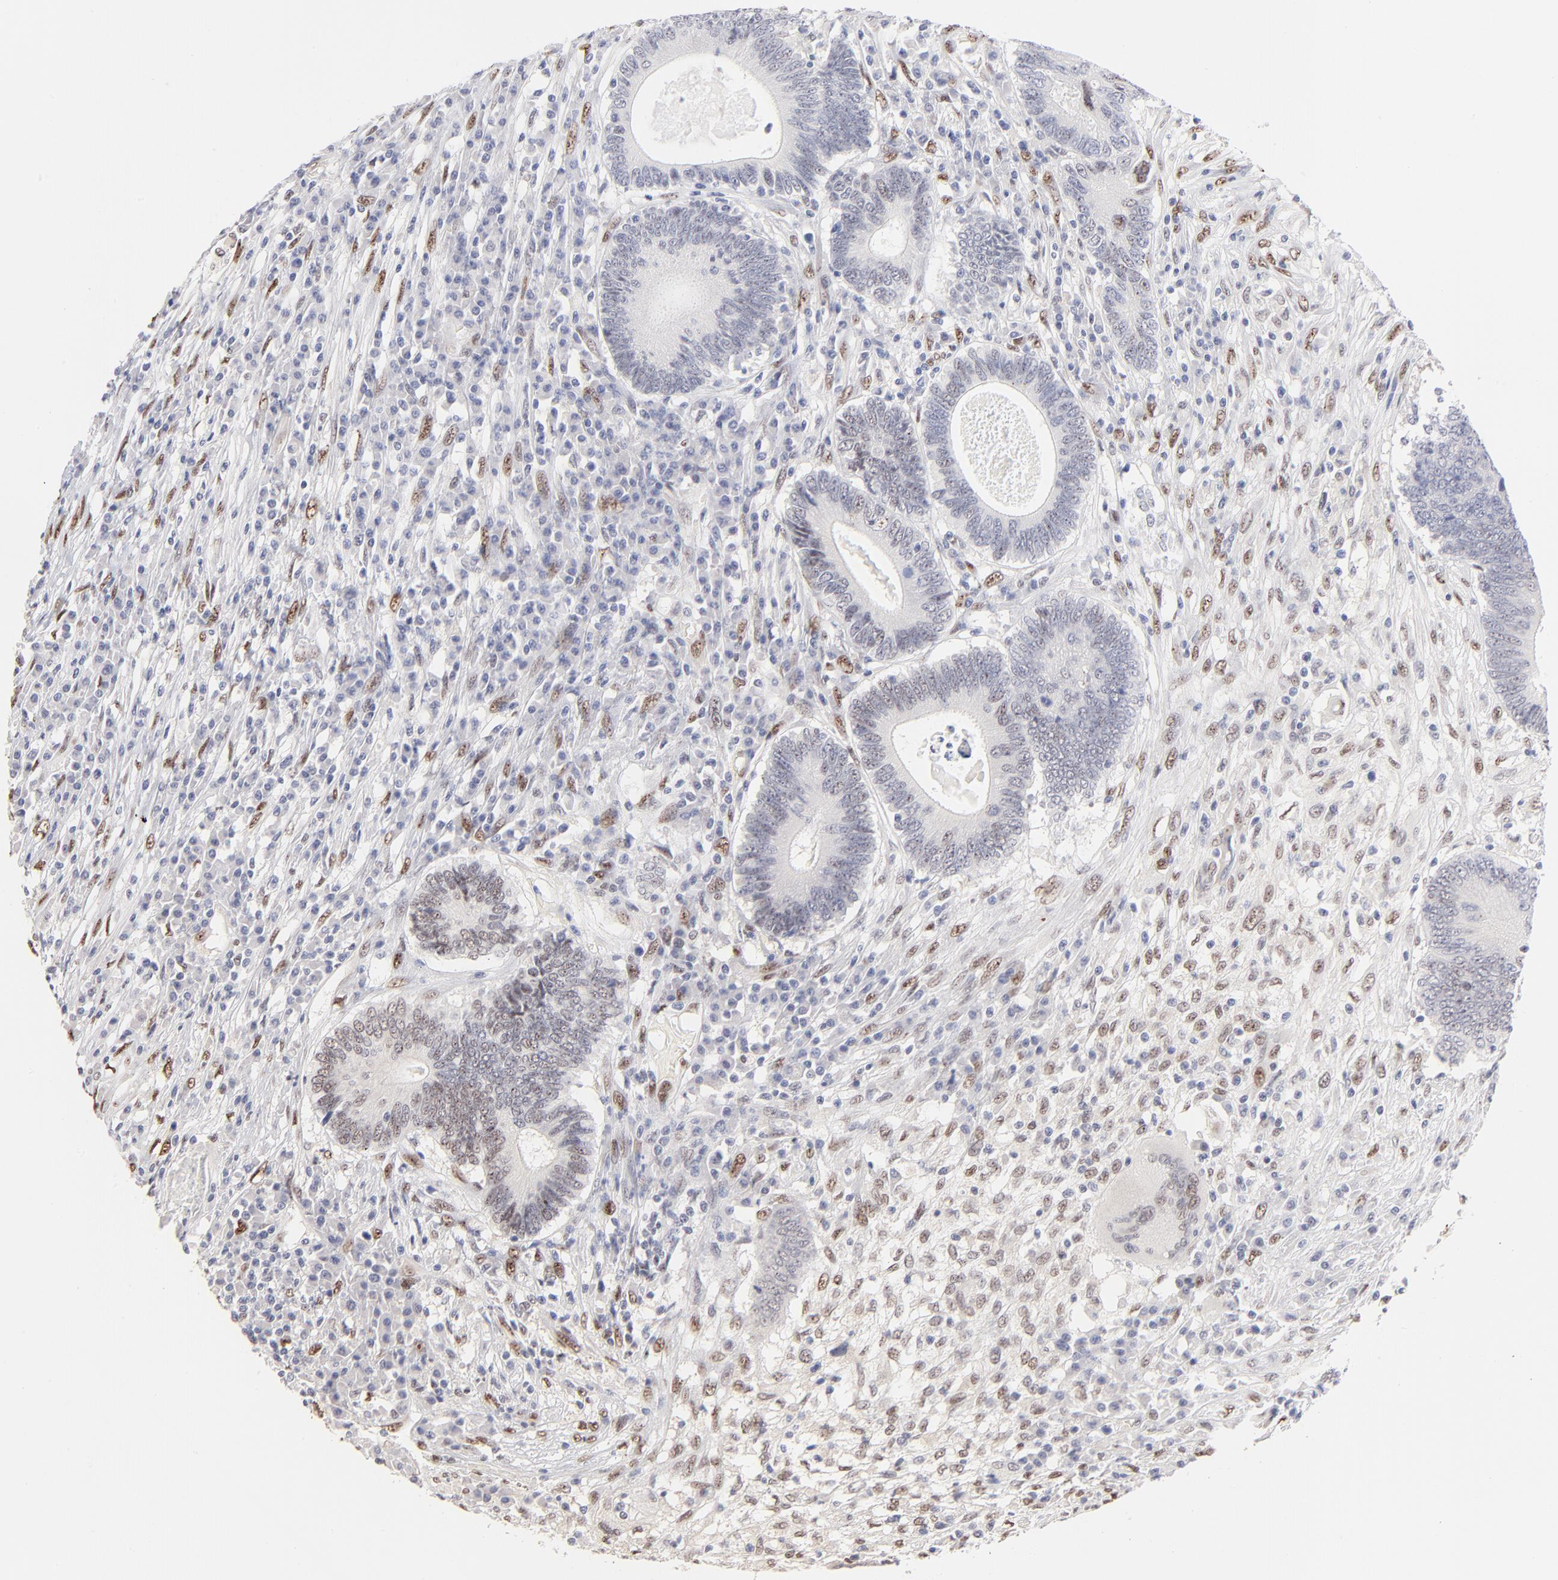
{"staining": {"intensity": "negative", "quantity": "none", "location": "none"}, "tissue": "colorectal cancer", "cell_type": "Tumor cells", "image_type": "cancer", "snomed": [{"axis": "morphology", "description": "Adenocarcinoma, NOS"}, {"axis": "topography", "description": "Colon"}], "caption": "DAB (3,3'-diaminobenzidine) immunohistochemical staining of colorectal cancer exhibits no significant positivity in tumor cells.", "gene": "STAT3", "patient": {"sex": "female", "age": 78}}